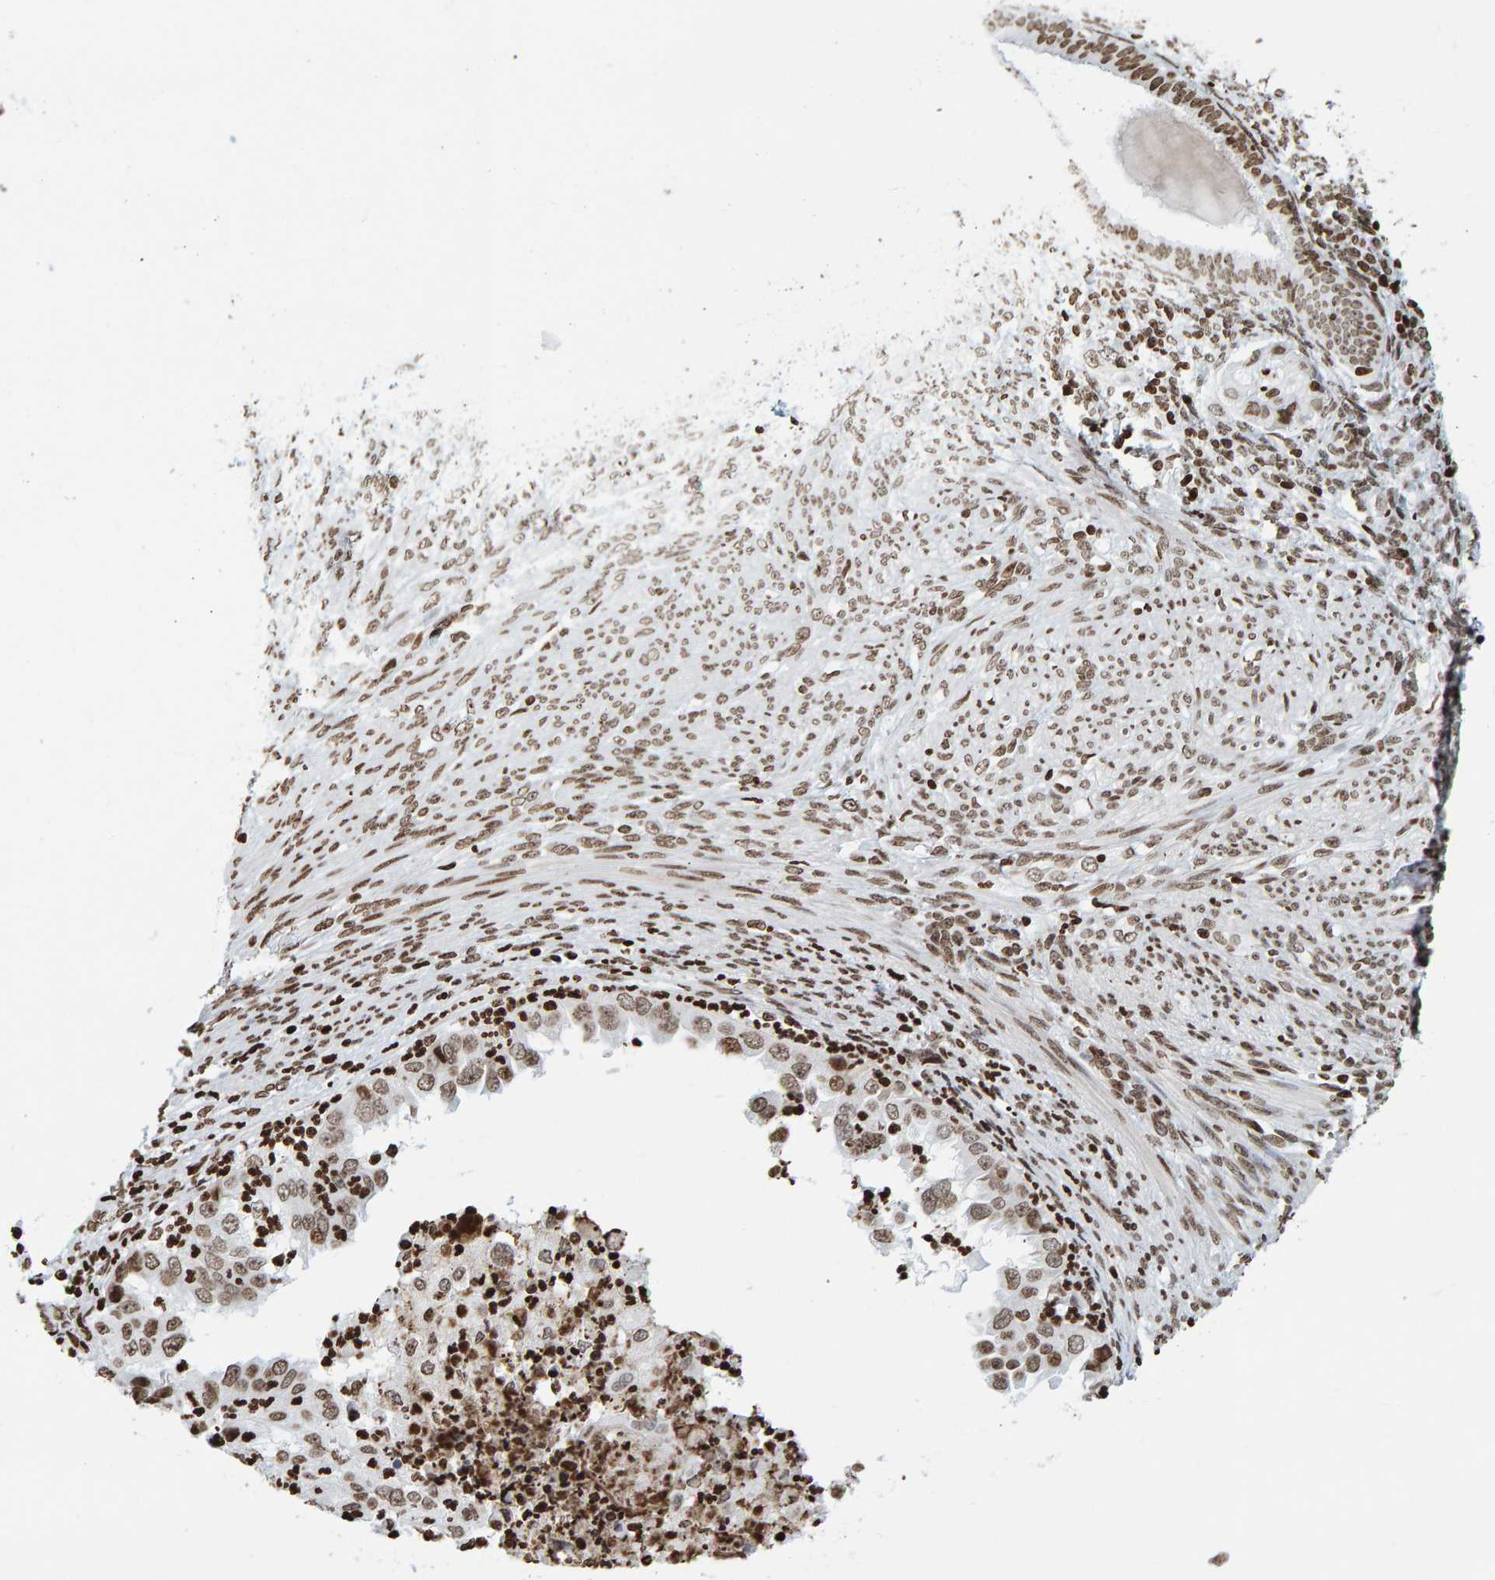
{"staining": {"intensity": "moderate", "quantity": ">75%", "location": "nuclear"}, "tissue": "endometrial cancer", "cell_type": "Tumor cells", "image_type": "cancer", "snomed": [{"axis": "morphology", "description": "Adenocarcinoma, NOS"}, {"axis": "topography", "description": "Endometrium"}], "caption": "IHC staining of endometrial cancer, which displays medium levels of moderate nuclear expression in approximately >75% of tumor cells indicating moderate nuclear protein staining. The staining was performed using DAB (3,3'-diaminobenzidine) (brown) for protein detection and nuclei were counterstained in hematoxylin (blue).", "gene": "BRF2", "patient": {"sex": "female", "age": 85}}